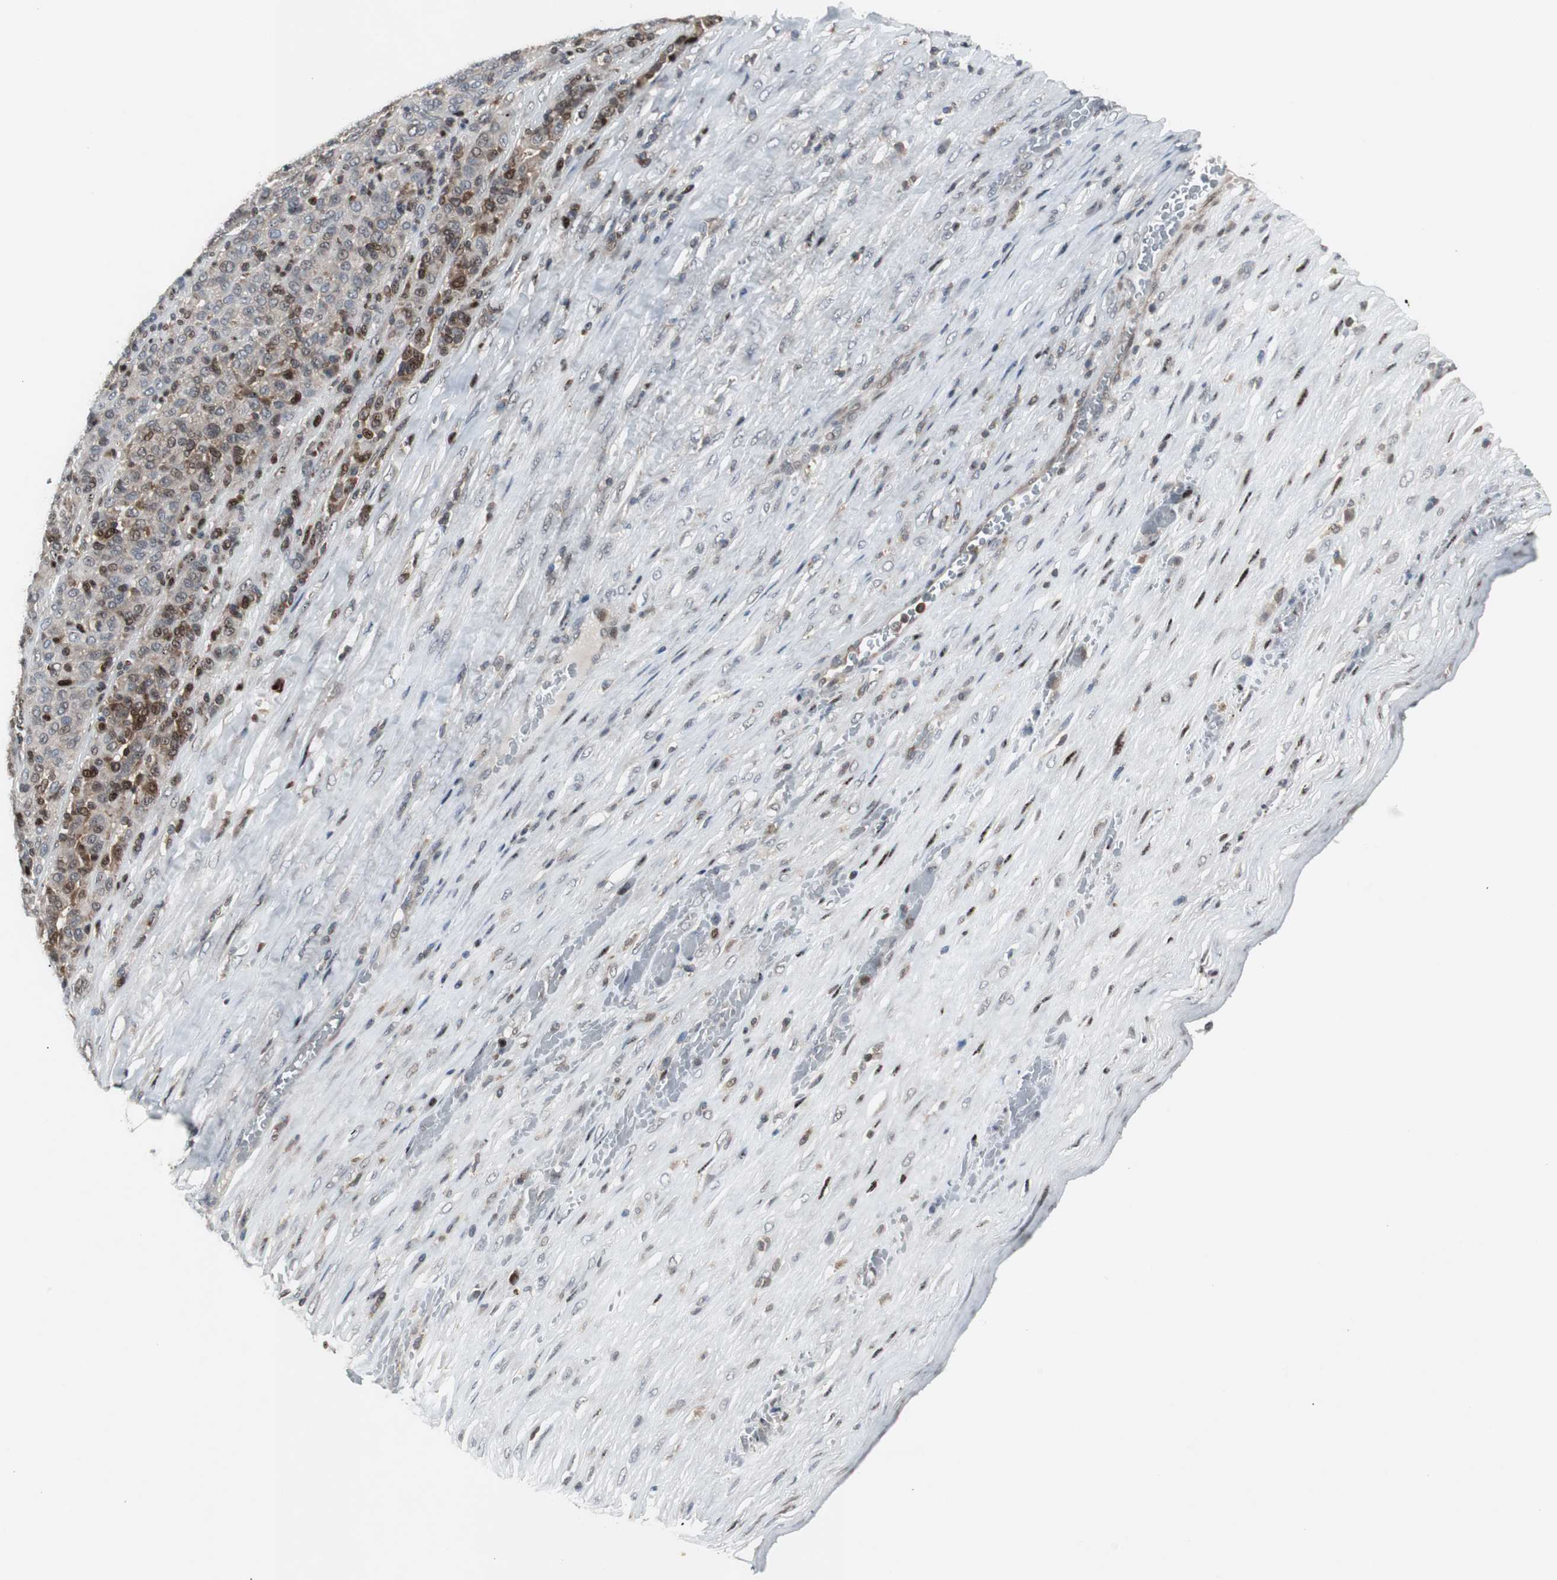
{"staining": {"intensity": "moderate", "quantity": "<25%", "location": "nuclear"}, "tissue": "melanoma", "cell_type": "Tumor cells", "image_type": "cancer", "snomed": [{"axis": "morphology", "description": "Malignant melanoma, Metastatic site"}, {"axis": "topography", "description": "Pancreas"}], "caption": "Melanoma stained for a protein (brown) reveals moderate nuclear positive staining in approximately <25% of tumor cells.", "gene": "GRK2", "patient": {"sex": "female", "age": 30}}